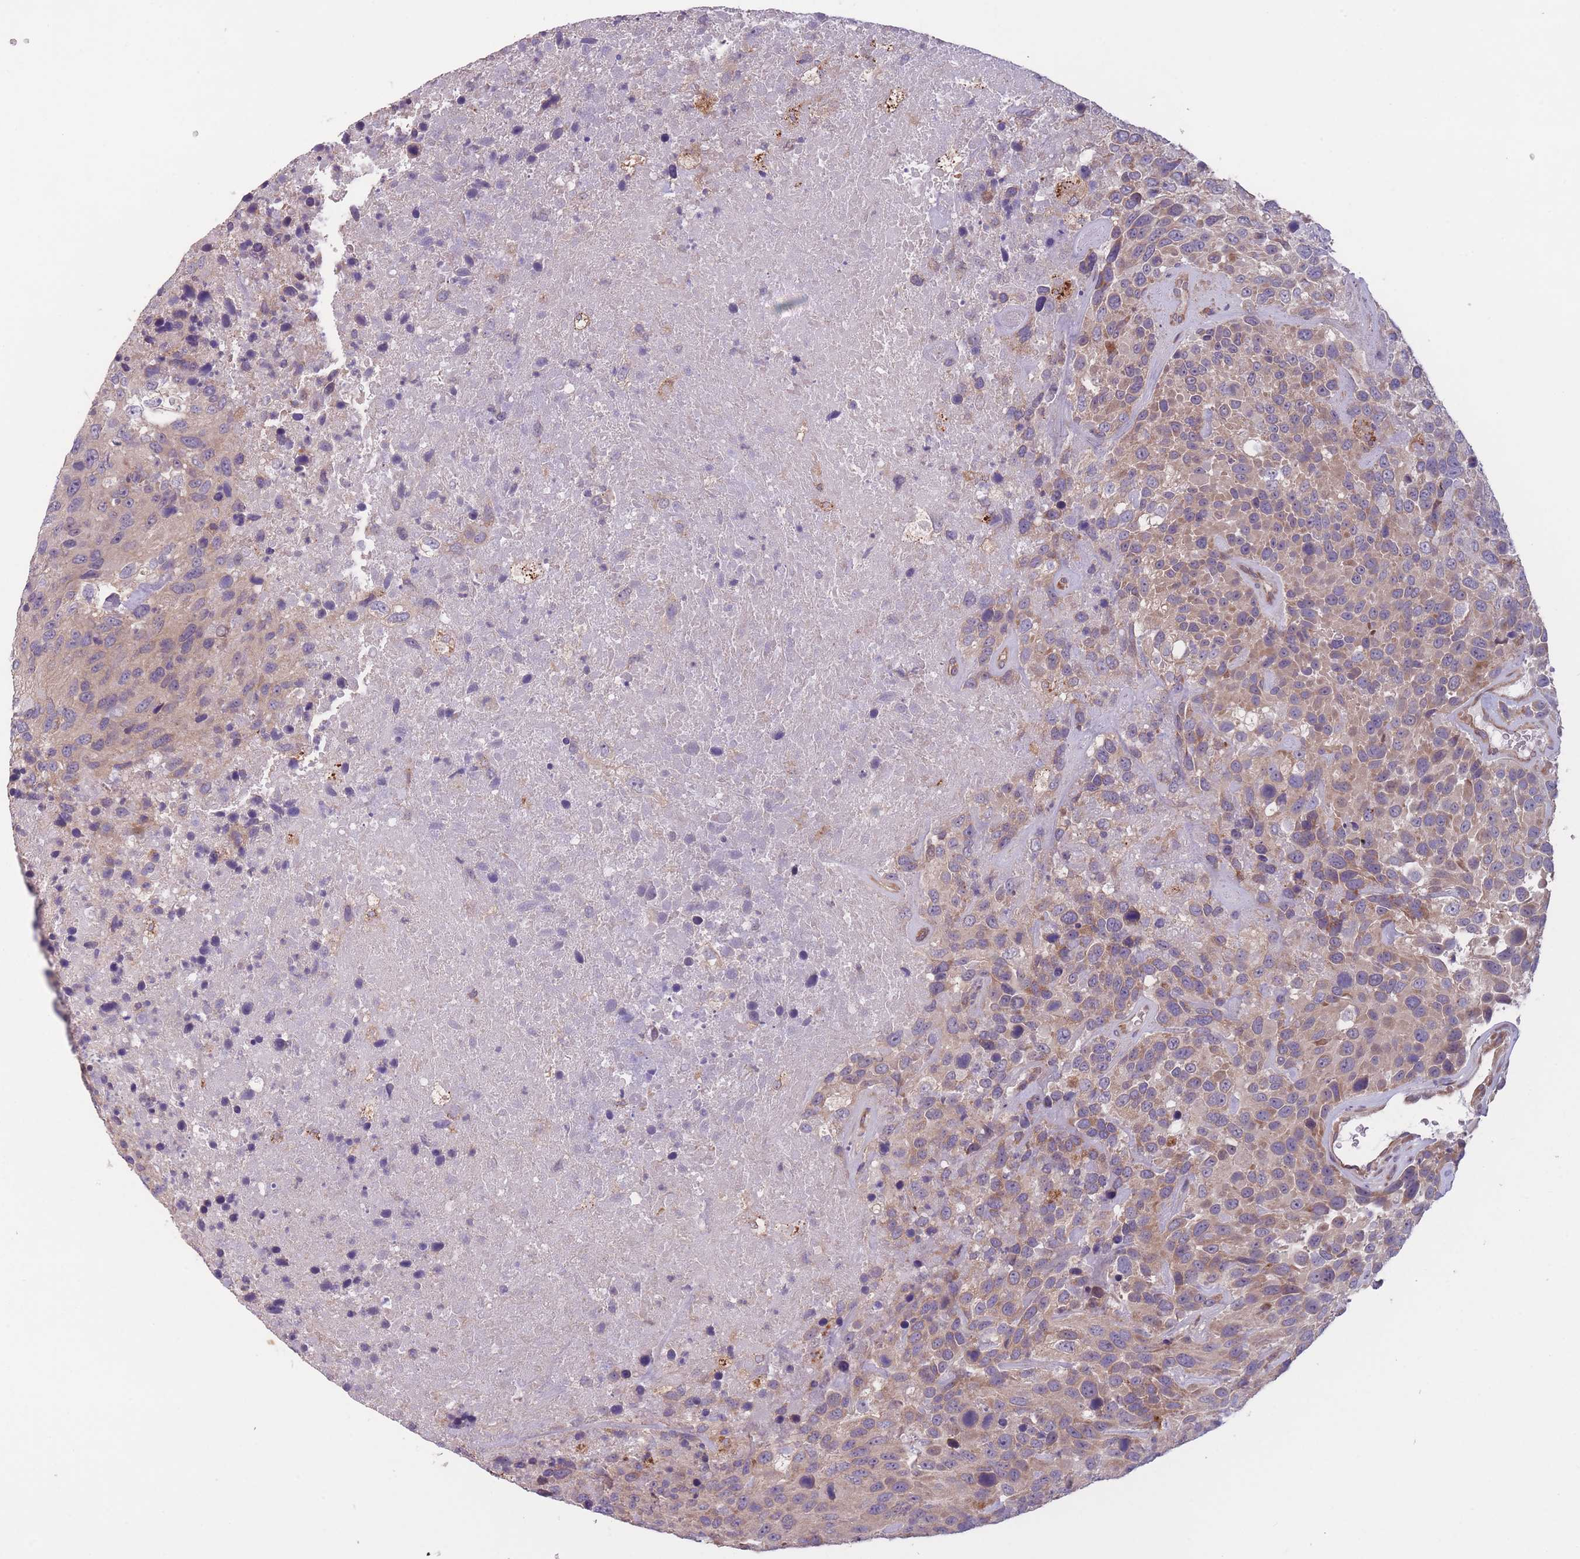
{"staining": {"intensity": "moderate", "quantity": "25%-75%", "location": "cytoplasmic/membranous"}, "tissue": "urothelial cancer", "cell_type": "Tumor cells", "image_type": "cancer", "snomed": [{"axis": "morphology", "description": "Urothelial carcinoma, High grade"}, {"axis": "topography", "description": "Urinary bladder"}], "caption": "Moderate cytoplasmic/membranous staining is appreciated in approximately 25%-75% of tumor cells in high-grade urothelial carcinoma. (brown staining indicates protein expression, while blue staining denotes nuclei).", "gene": "ITPKC", "patient": {"sex": "female", "age": 70}}